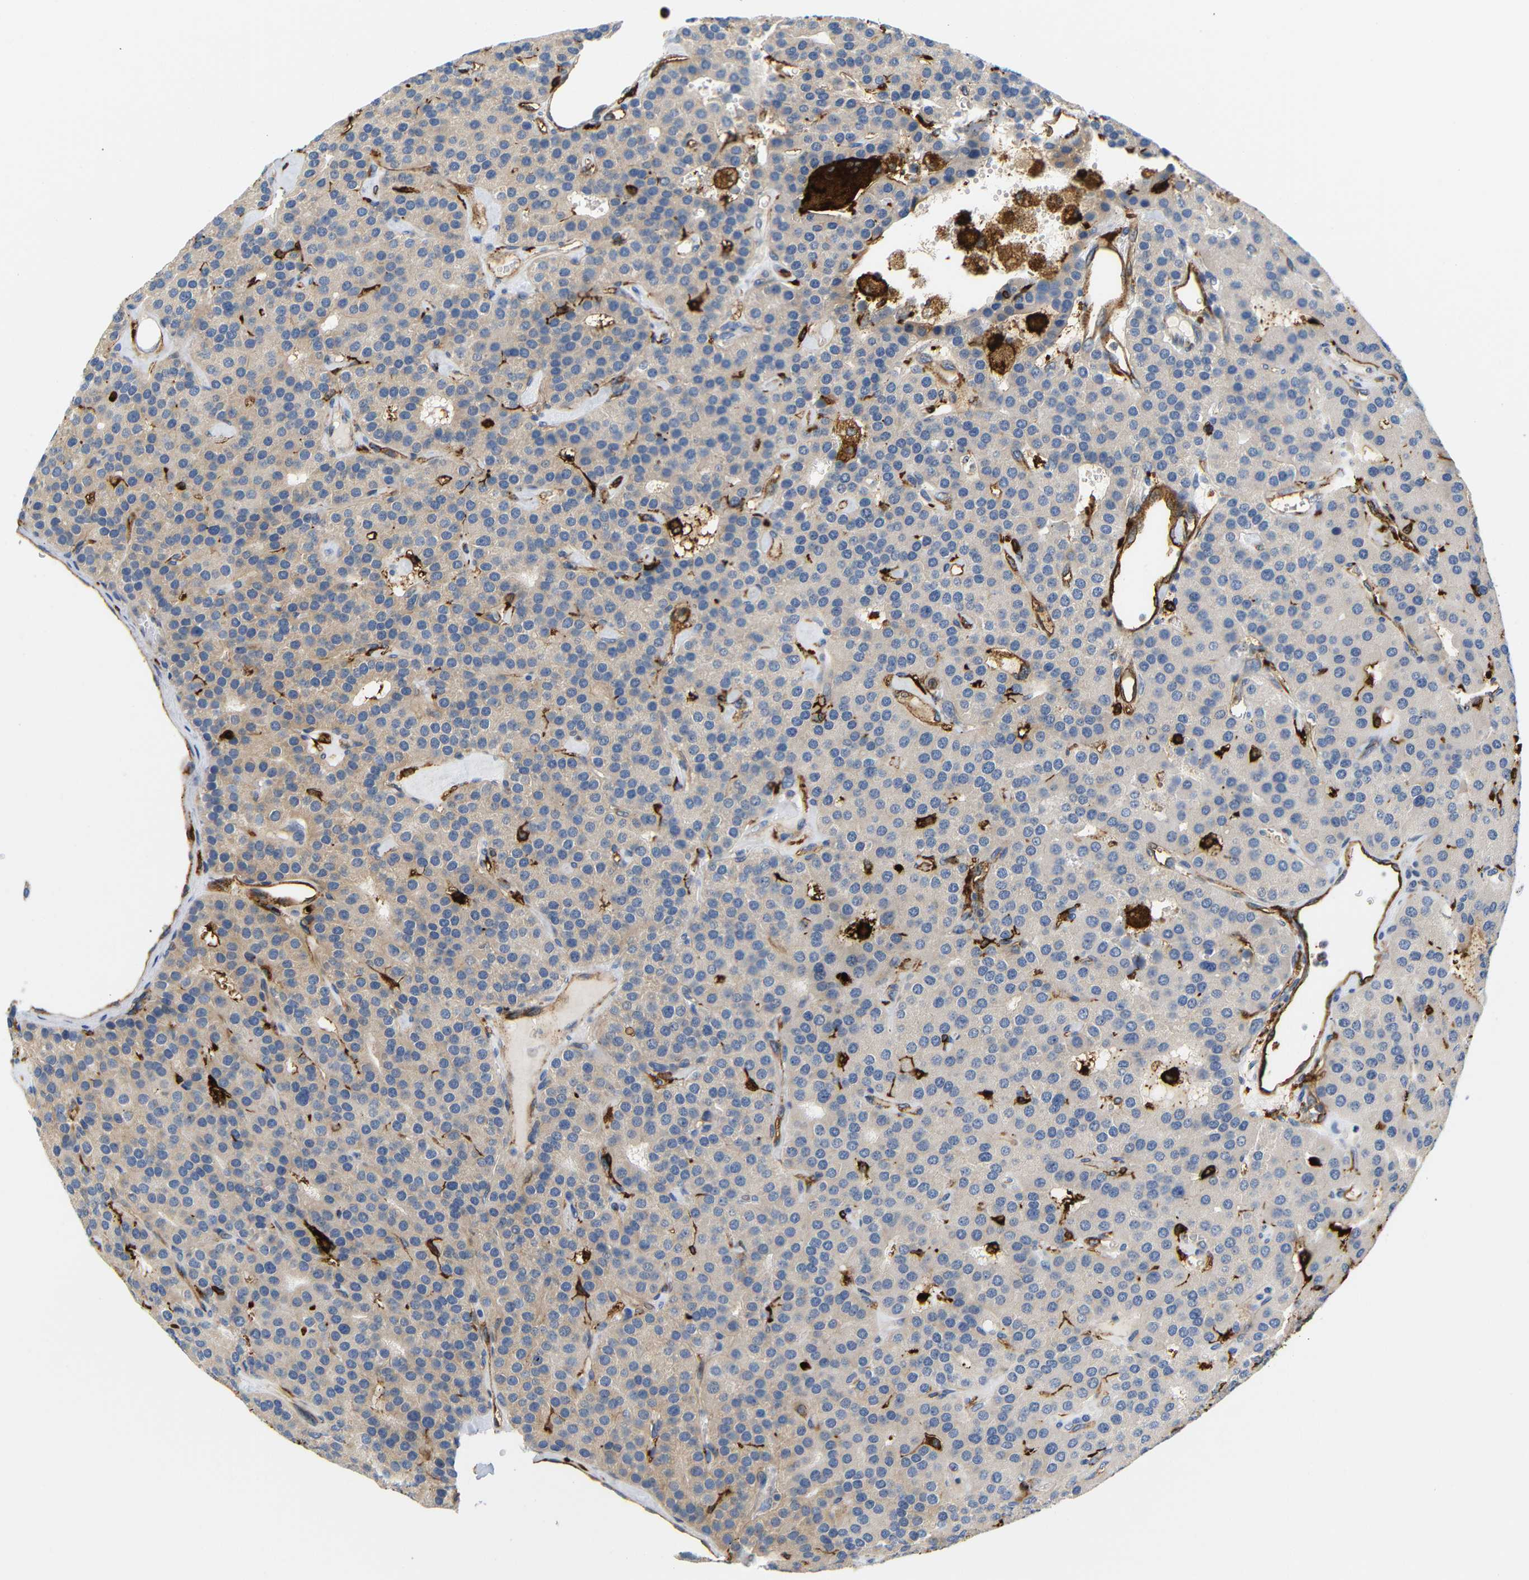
{"staining": {"intensity": "weak", "quantity": "<25%", "location": "cytoplasmic/membranous"}, "tissue": "parathyroid gland", "cell_type": "Glandular cells", "image_type": "normal", "snomed": [{"axis": "morphology", "description": "Normal tissue, NOS"}, {"axis": "morphology", "description": "Adenoma, NOS"}, {"axis": "topography", "description": "Parathyroid gland"}], "caption": "Immunohistochemistry micrograph of normal parathyroid gland: parathyroid gland stained with DAB displays no significant protein staining in glandular cells. Brightfield microscopy of immunohistochemistry stained with DAB (3,3'-diaminobenzidine) (brown) and hematoxylin (blue), captured at high magnification.", "gene": "HLA", "patient": {"sex": "female", "age": 86}}